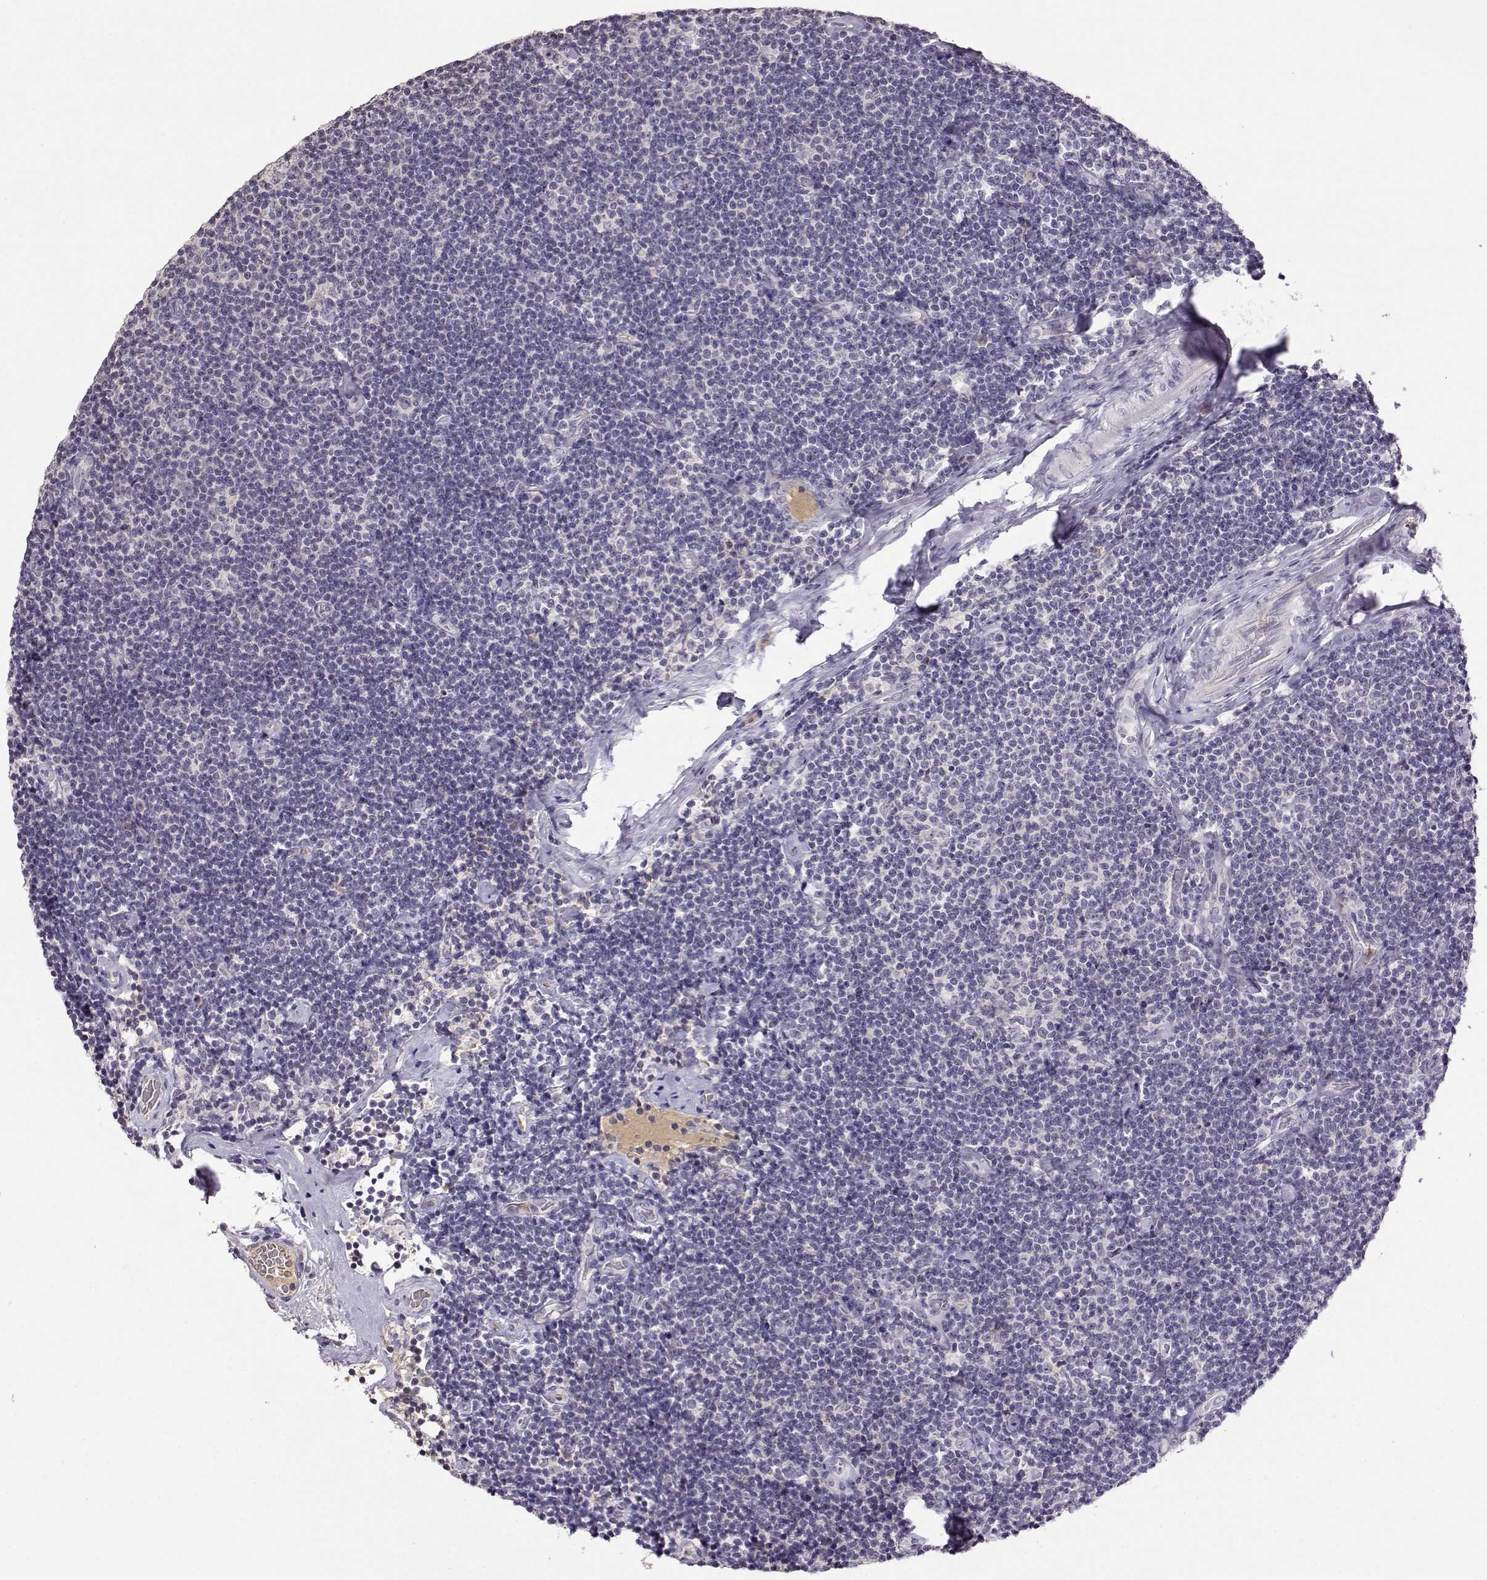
{"staining": {"intensity": "negative", "quantity": "none", "location": "none"}, "tissue": "lymphoma", "cell_type": "Tumor cells", "image_type": "cancer", "snomed": [{"axis": "morphology", "description": "Malignant lymphoma, non-Hodgkin's type, Low grade"}, {"axis": "topography", "description": "Lymph node"}], "caption": "DAB immunohistochemical staining of lymphoma reveals no significant staining in tumor cells.", "gene": "TACR1", "patient": {"sex": "male", "age": 81}}